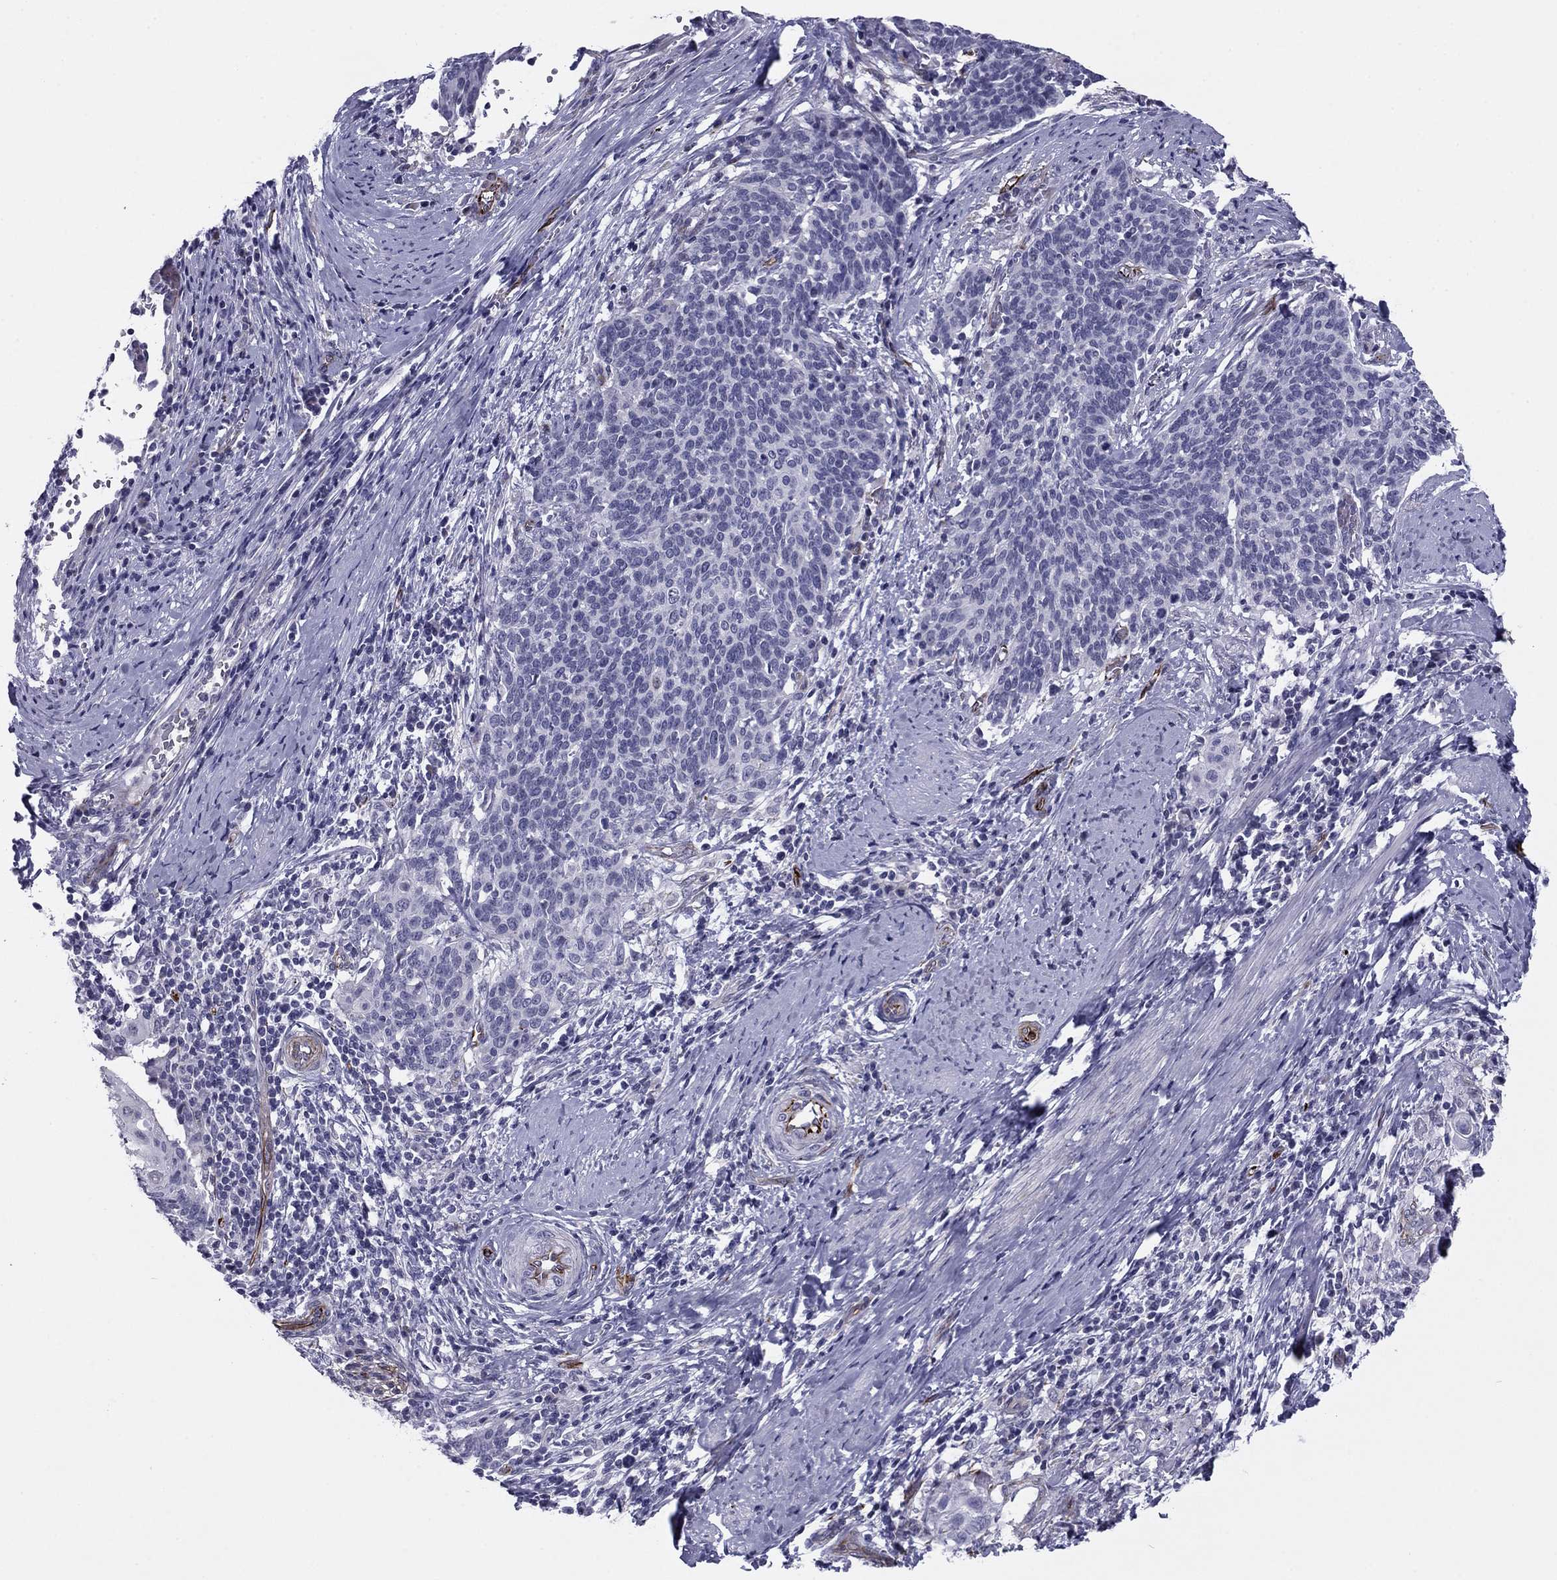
{"staining": {"intensity": "negative", "quantity": "none", "location": "none"}, "tissue": "cervical cancer", "cell_type": "Tumor cells", "image_type": "cancer", "snomed": [{"axis": "morphology", "description": "Squamous cell carcinoma, NOS"}, {"axis": "topography", "description": "Cervix"}], "caption": "The photomicrograph displays no significant expression in tumor cells of cervical cancer. Nuclei are stained in blue.", "gene": "ANKS4B", "patient": {"sex": "female", "age": 39}}